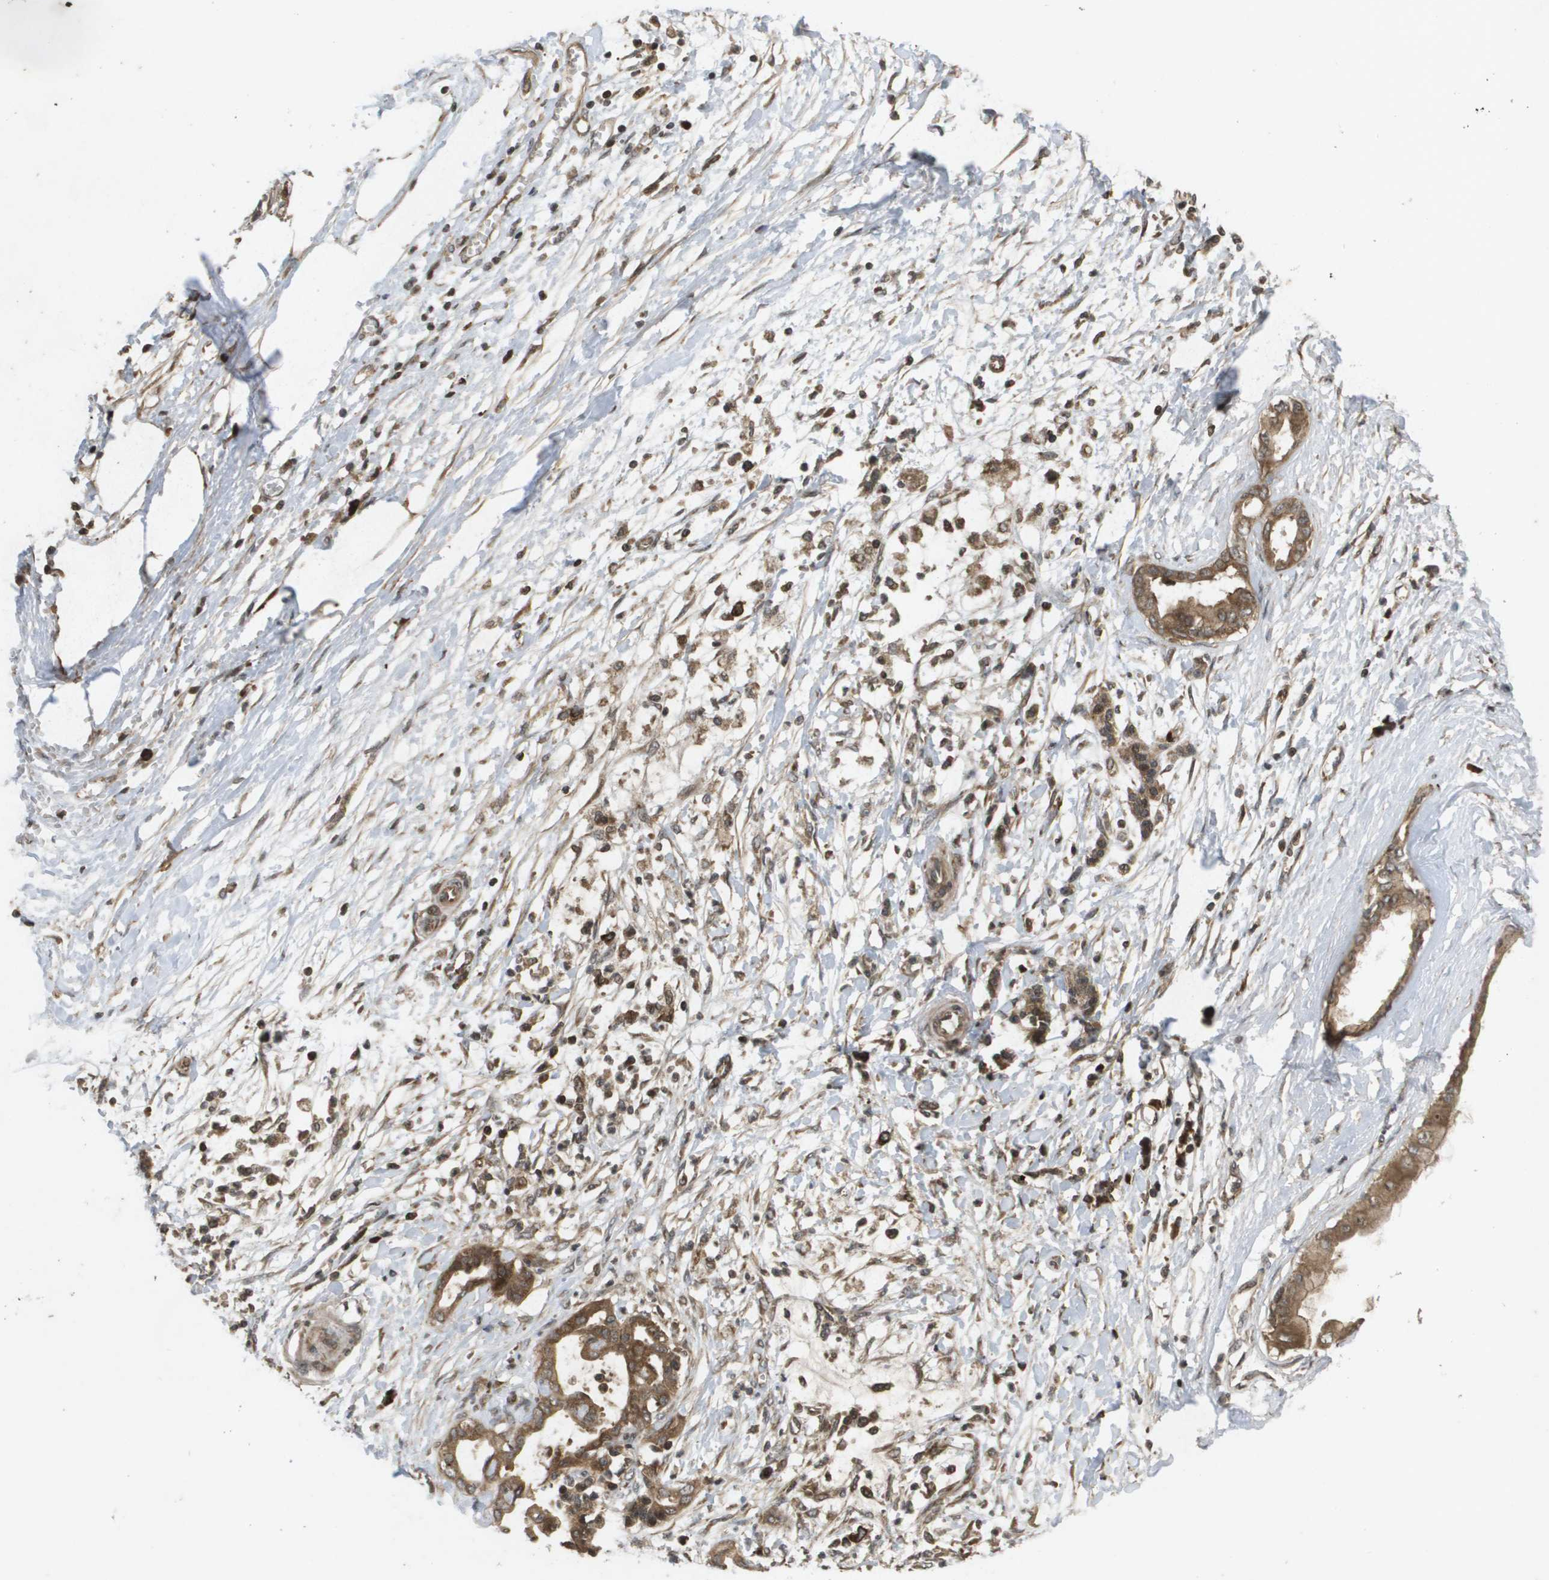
{"staining": {"intensity": "moderate", "quantity": ">75%", "location": "cytoplasmic/membranous"}, "tissue": "pancreatic cancer", "cell_type": "Tumor cells", "image_type": "cancer", "snomed": [{"axis": "morphology", "description": "Adenocarcinoma, NOS"}, {"axis": "topography", "description": "Pancreas"}], "caption": "Brown immunohistochemical staining in pancreatic adenocarcinoma exhibits moderate cytoplasmic/membranous staining in about >75% of tumor cells. (IHC, brightfield microscopy, high magnification).", "gene": "KIF11", "patient": {"sex": "male", "age": 56}}